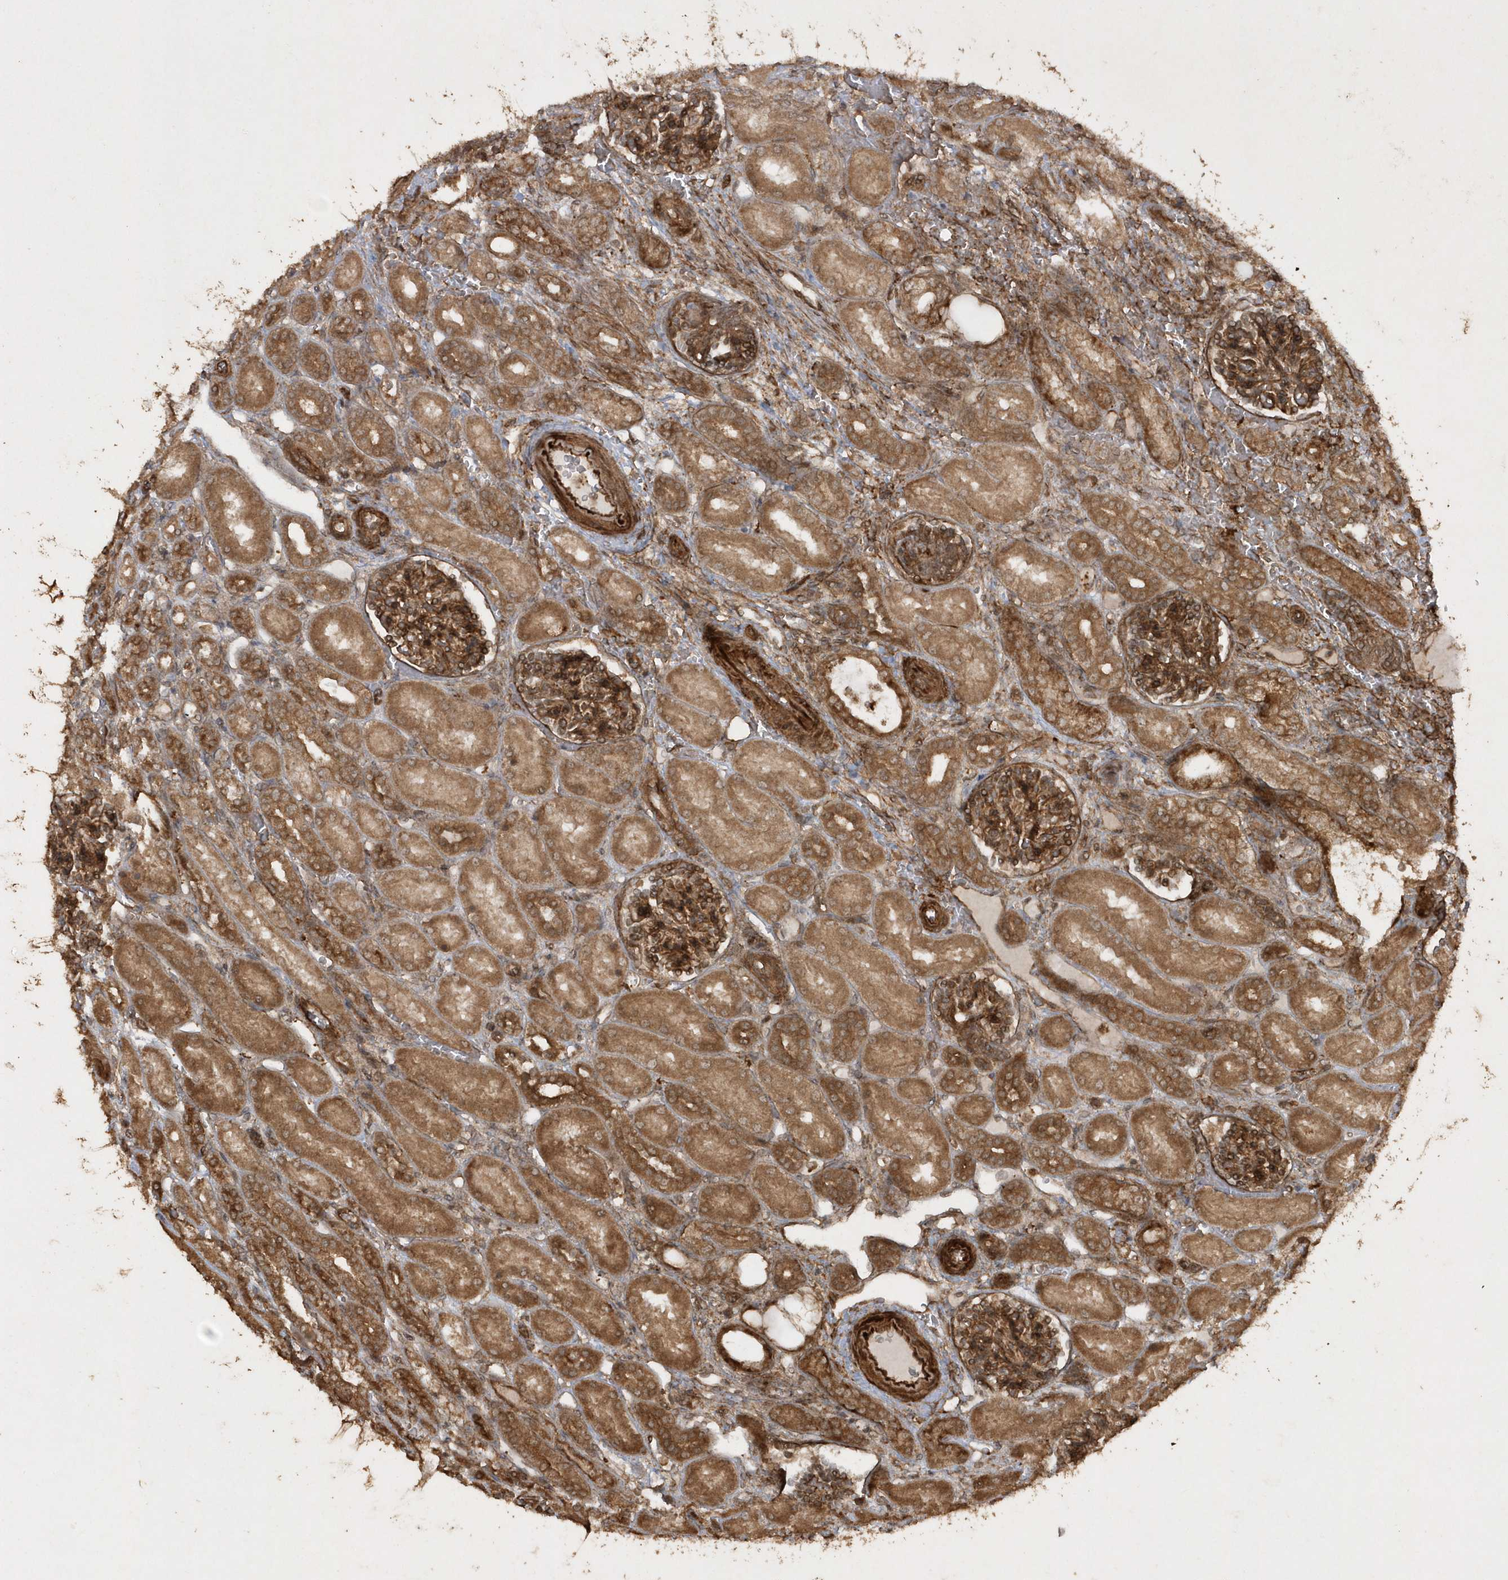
{"staining": {"intensity": "strong", "quantity": ">75%", "location": "cytoplasmic/membranous"}, "tissue": "kidney", "cell_type": "Cells in glomeruli", "image_type": "normal", "snomed": [{"axis": "morphology", "description": "Normal tissue, NOS"}, {"axis": "morphology", "description": "Neoplasm, malignant, NOS"}, {"axis": "topography", "description": "Kidney"}], "caption": "Cells in glomeruli reveal high levels of strong cytoplasmic/membranous expression in approximately >75% of cells in unremarkable kidney. (DAB = brown stain, brightfield microscopy at high magnification).", "gene": "AVPI1", "patient": {"sex": "female", "age": 1}}